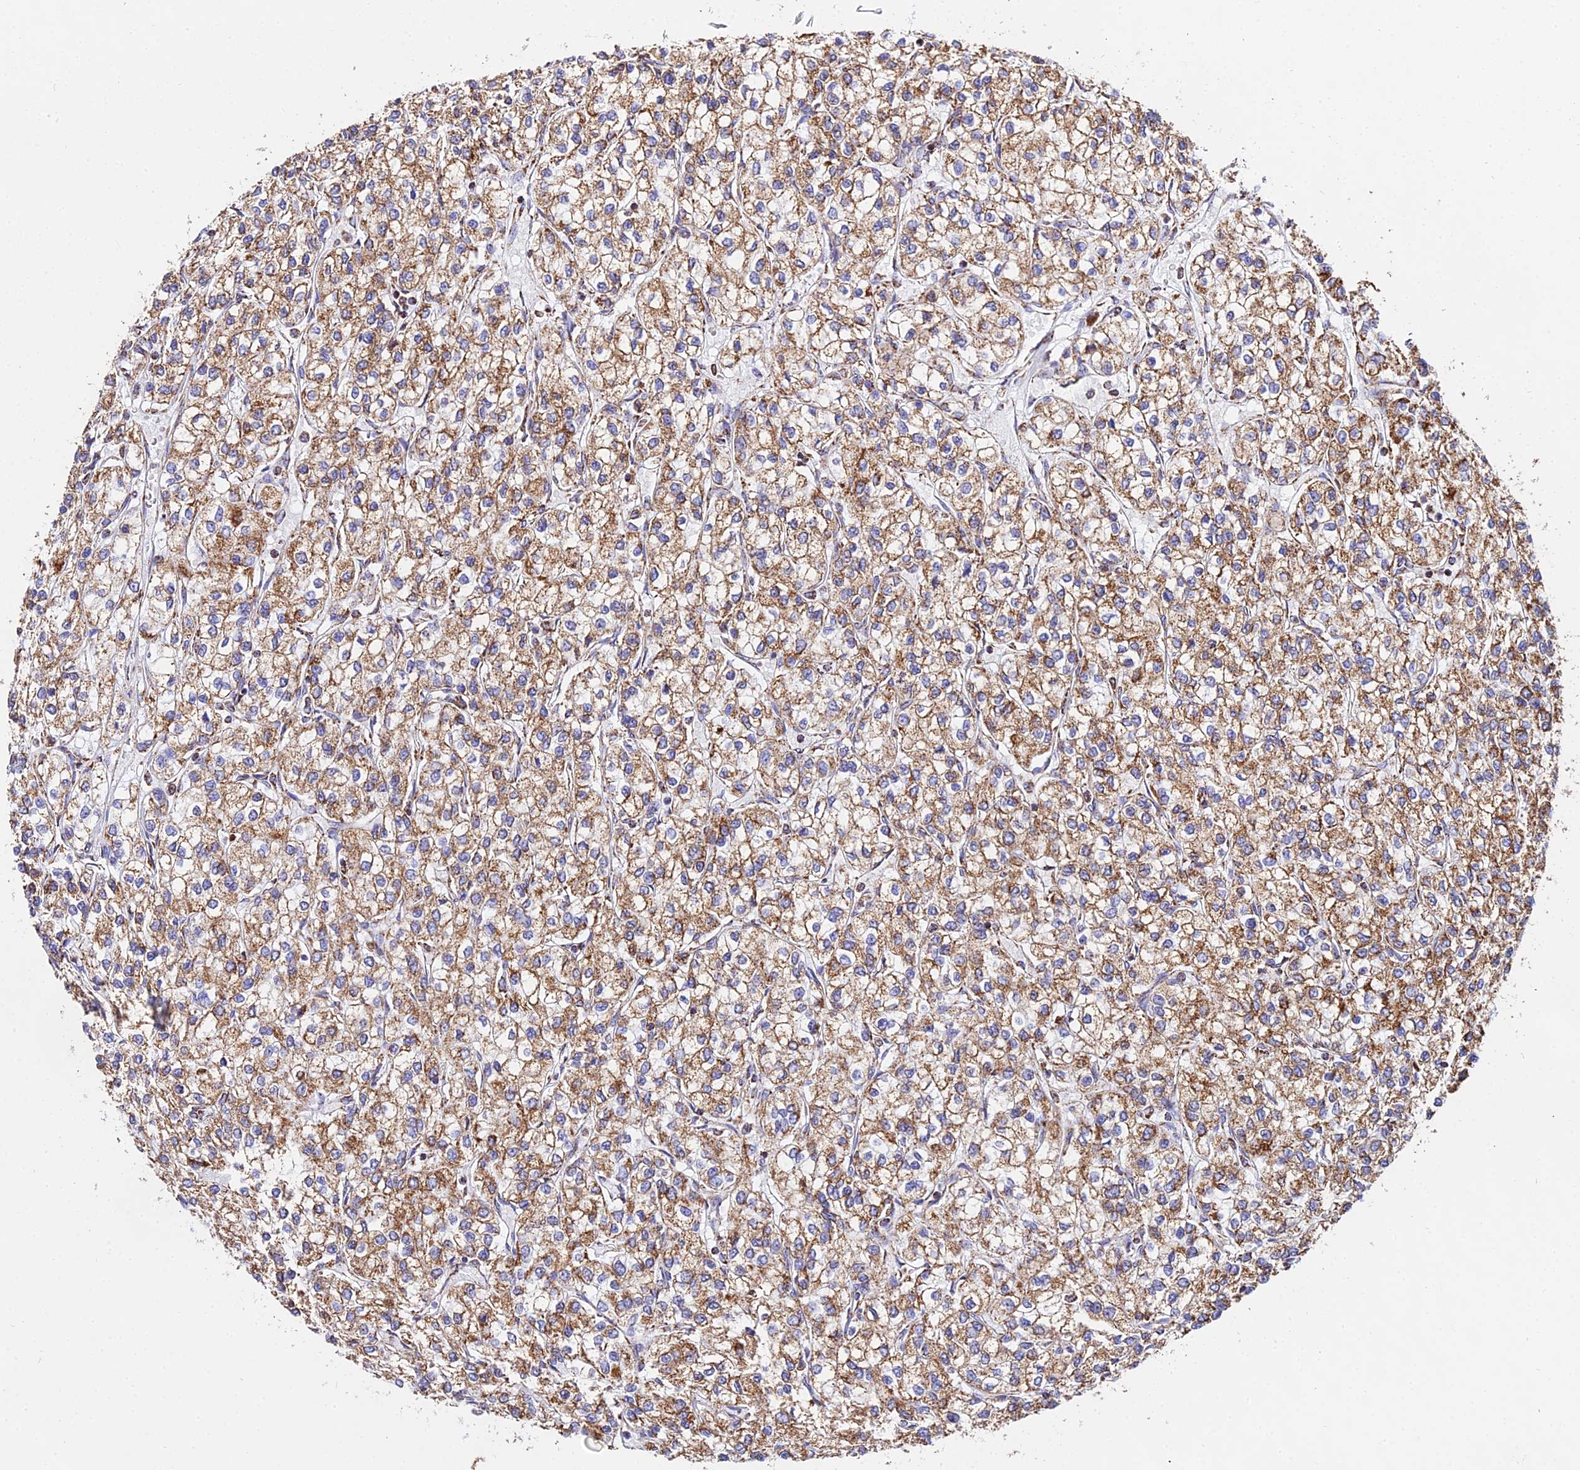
{"staining": {"intensity": "moderate", "quantity": ">75%", "location": "cytoplasmic/membranous"}, "tissue": "renal cancer", "cell_type": "Tumor cells", "image_type": "cancer", "snomed": [{"axis": "morphology", "description": "Adenocarcinoma, NOS"}, {"axis": "topography", "description": "Kidney"}], "caption": "A micrograph of human renal adenocarcinoma stained for a protein displays moderate cytoplasmic/membranous brown staining in tumor cells.", "gene": "ATP5PD", "patient": {"sex": "male", "age": 80}}